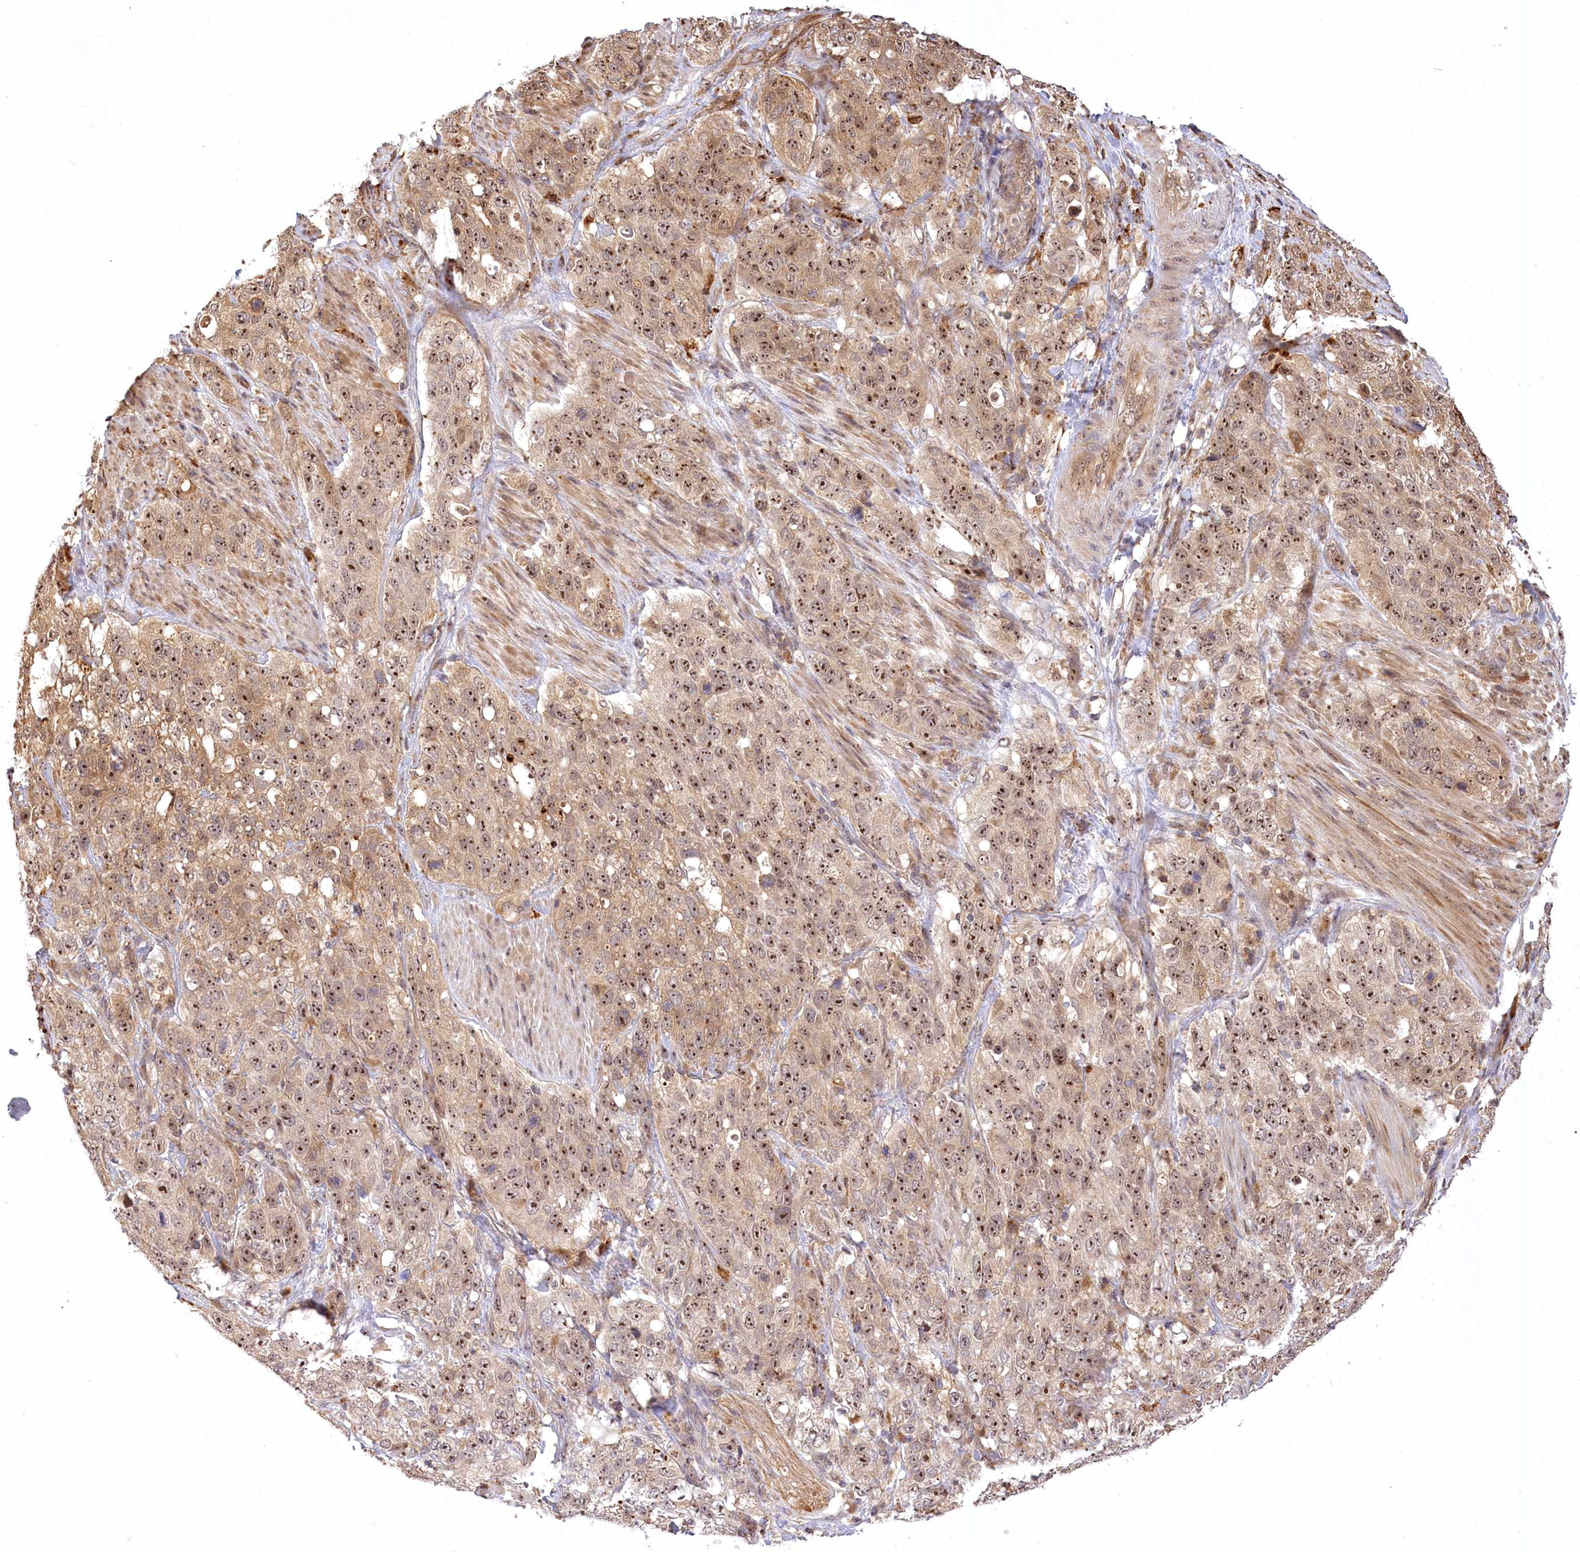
{"staining": {"intensity": "strong", "quantity": ">75%", "location": "nuclear"}, "tissue": "stomach cancer", "cell_type": "Tumor cells", "image_type": "cancer", "snomed": [{"axis": "morphology", "description": "Adenocarcinoma, NOS"}, {"axis": "topography", "description": "Stomach"}], "caption": "Protein expression analysis of human stomach adenocarcinoma reveals strong nuclear expression in about >75% of tumor cells. Using DAB (brown) and hematoxylin (blue) stains, captured at high magnification using brightfield microscopy.", "gene": "SERGEF", "patient": {"sex": "male", "age": 48}}